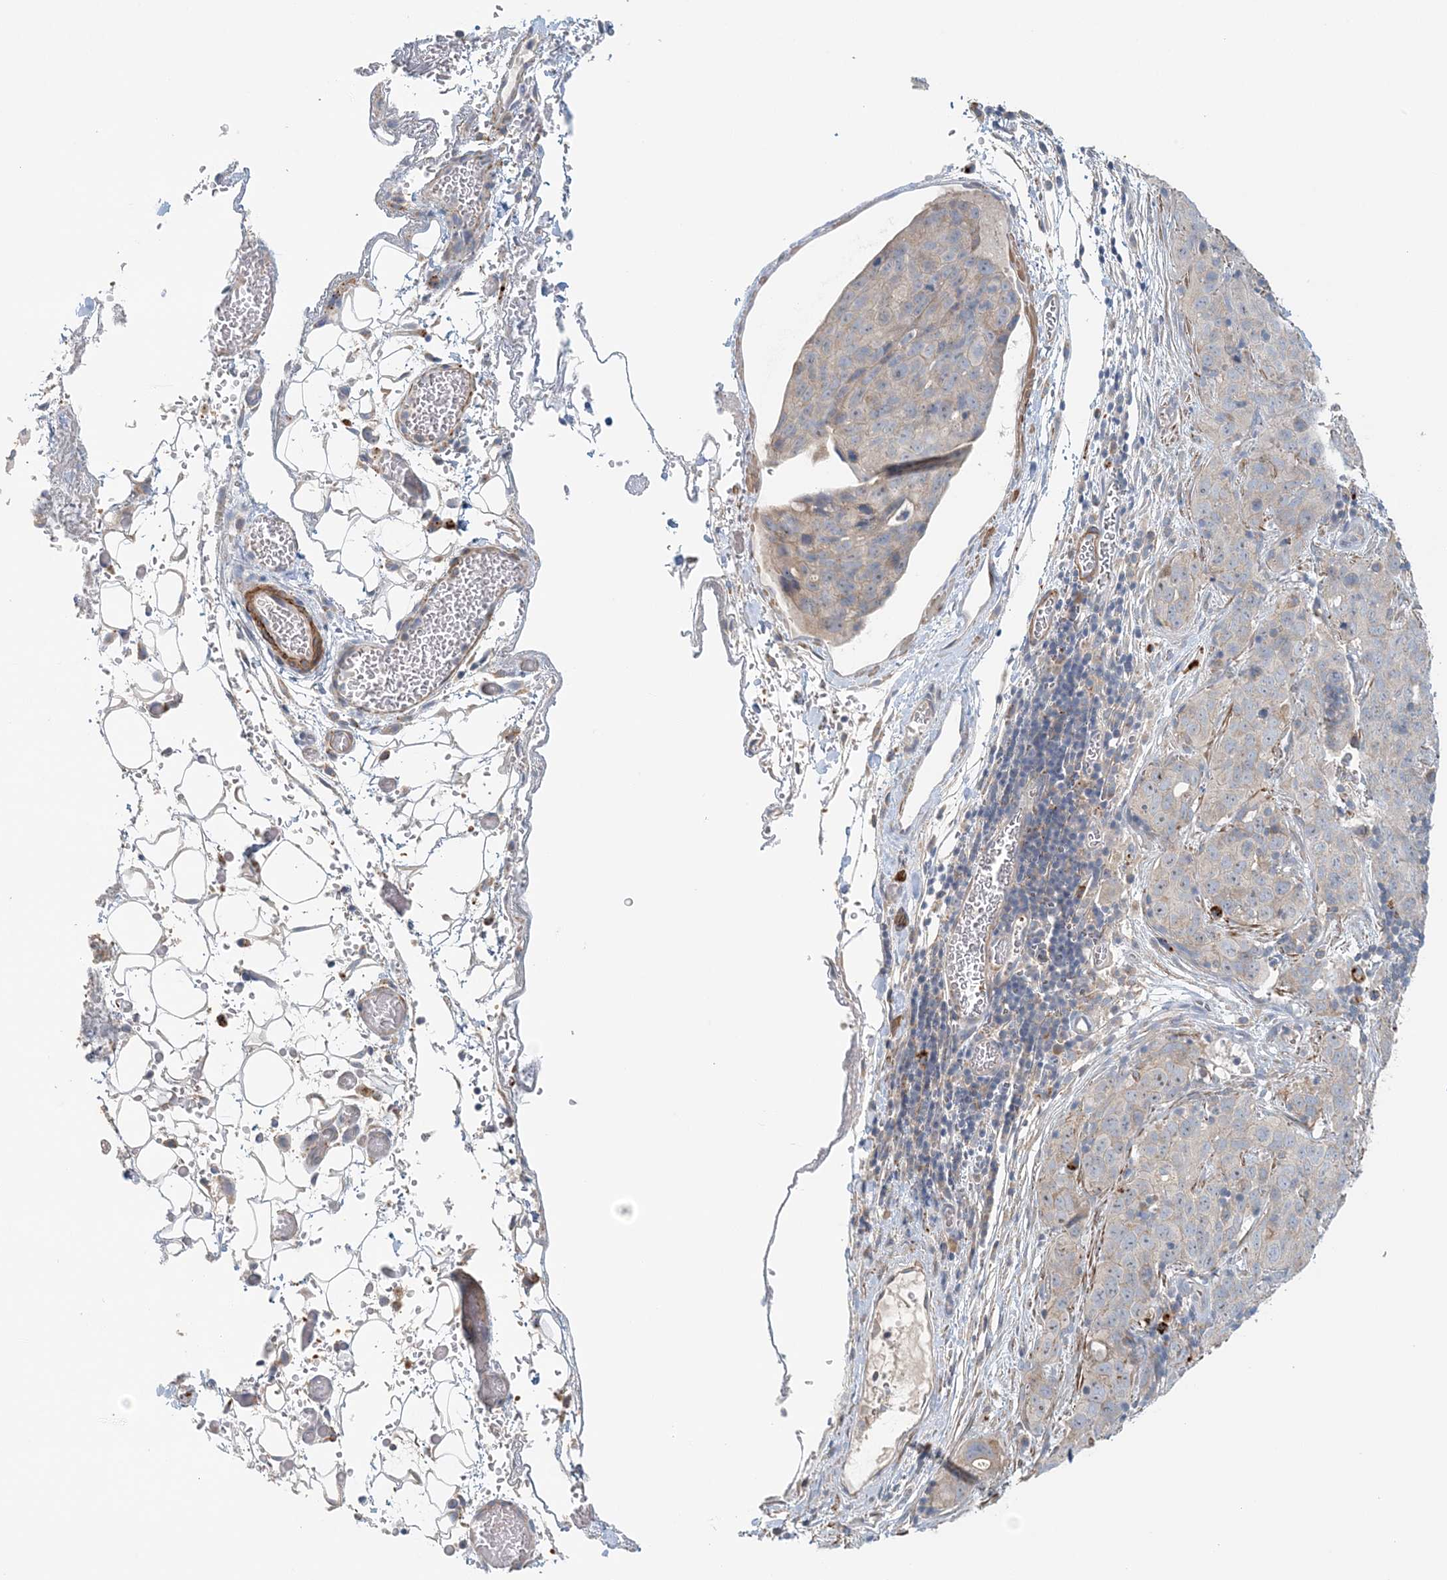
{"staining": {"intensity": "negative", "quantity": "none", "location": "none"}, "tissue": "stomach cancer", "cell_type": "Tumor cells", "image_type": "cancer", "snomed": [{"axis": "morphology", "description": "Normal tissue, NOS"}, {"axis": "morphology", "description": "Adenocarcinoma, NOS"}, {"axis": "topography", "description": "Lymph node"}, {"axis": "topography", "description": "Stomach"}], "caption": "DAB immunohistochemical staining of adenocarcinoma (stomach) shows no significant positivity in tumor cells.", "gene": "TTI1", "patient": {"sex": "male", "age": 48}}